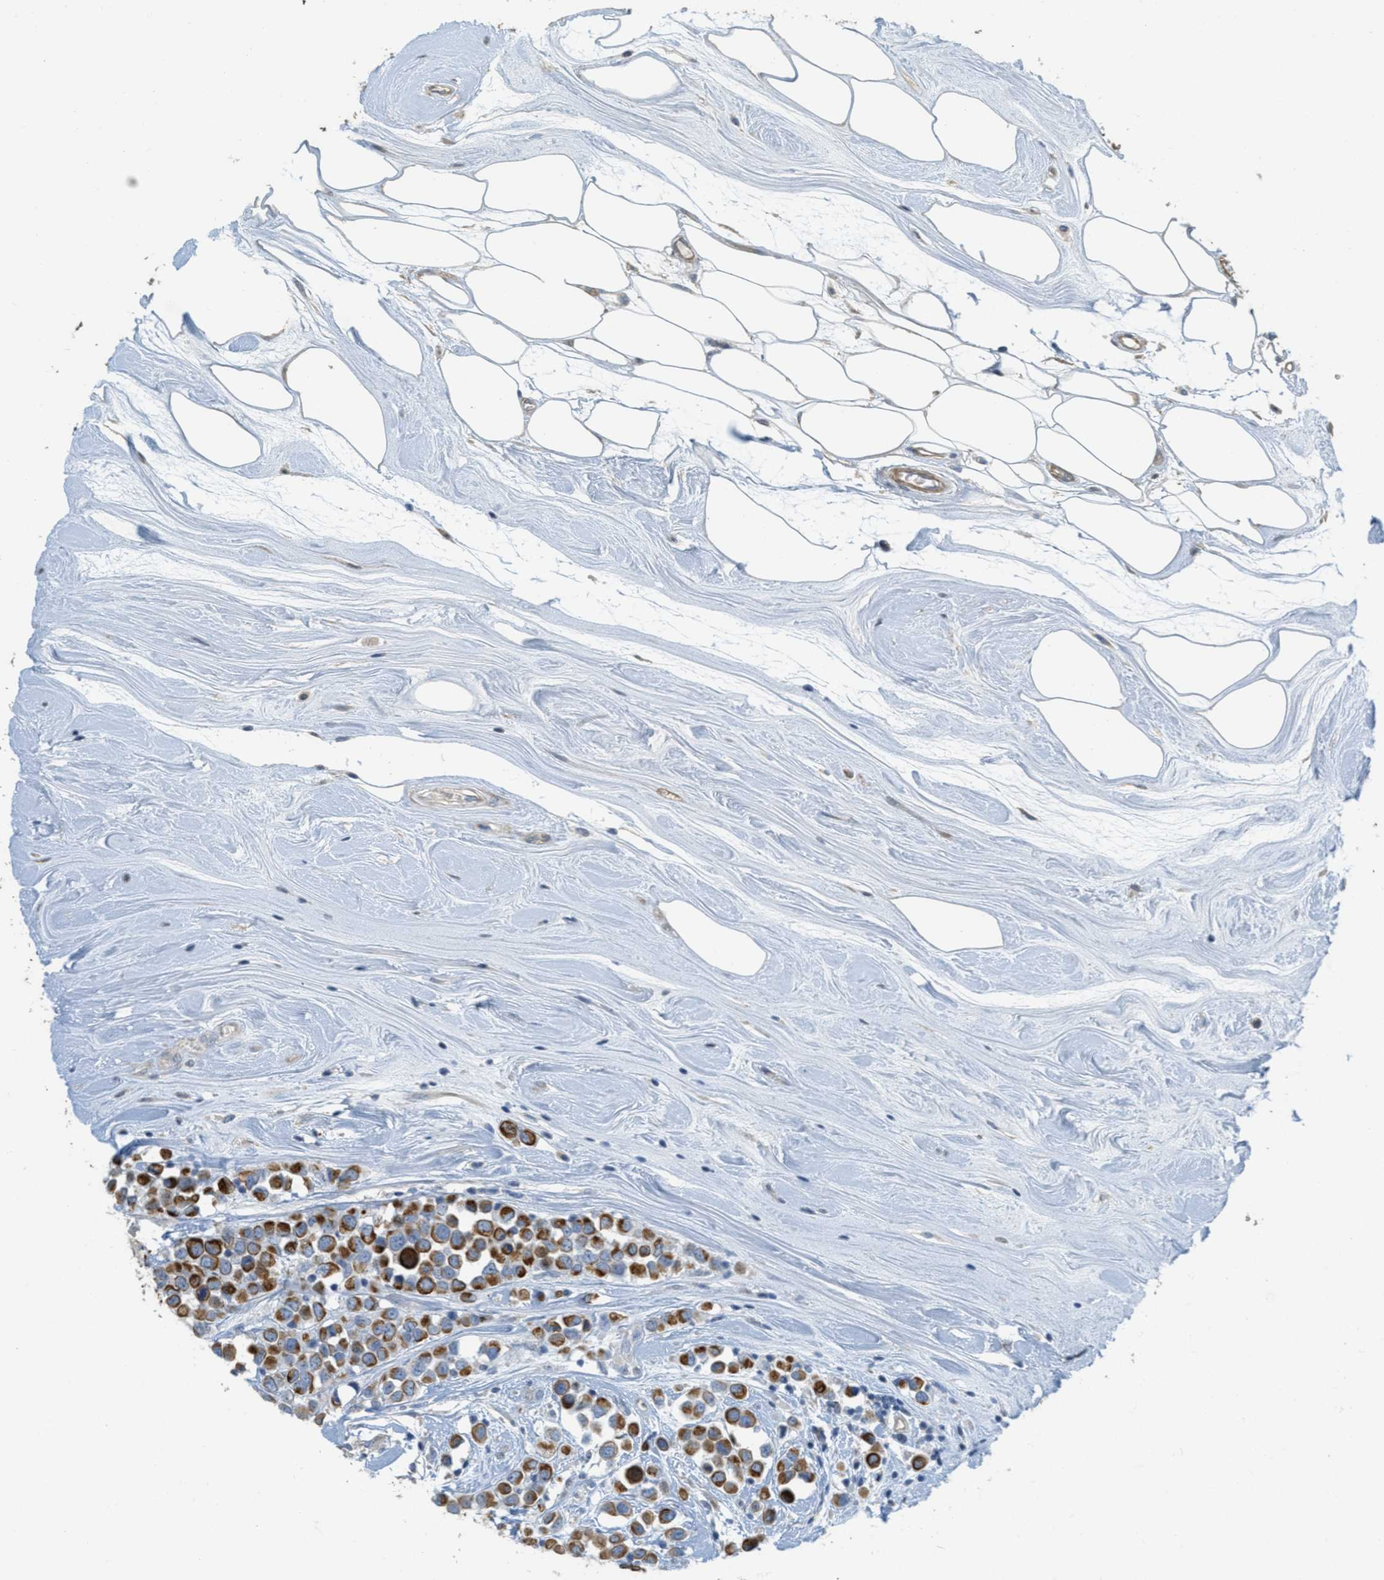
{"staining": {"intensity": "moderate", "quantity": ">75%", "location": "cytoplasmic/membranous"}, "tissue": "breast cancer", "cell_type": "Tumor cells", "image_type": "cancer", "snomed": [{"axis": "morphology", "description": "Duct carcinoma"}, {"axis": "topography", "description": "Breast"}], "caption": "High-magnification brightfield microscopy of breast intraductal carcinoma stained with DAB (brown) and counterstained with hematoxylin (blue). tumor cells exhibit moderate cytoplasmic/membranous staining is seen in about>75% of cells.", "gene": "MRS2", "patient": {"sex": "female", "age": 61}}